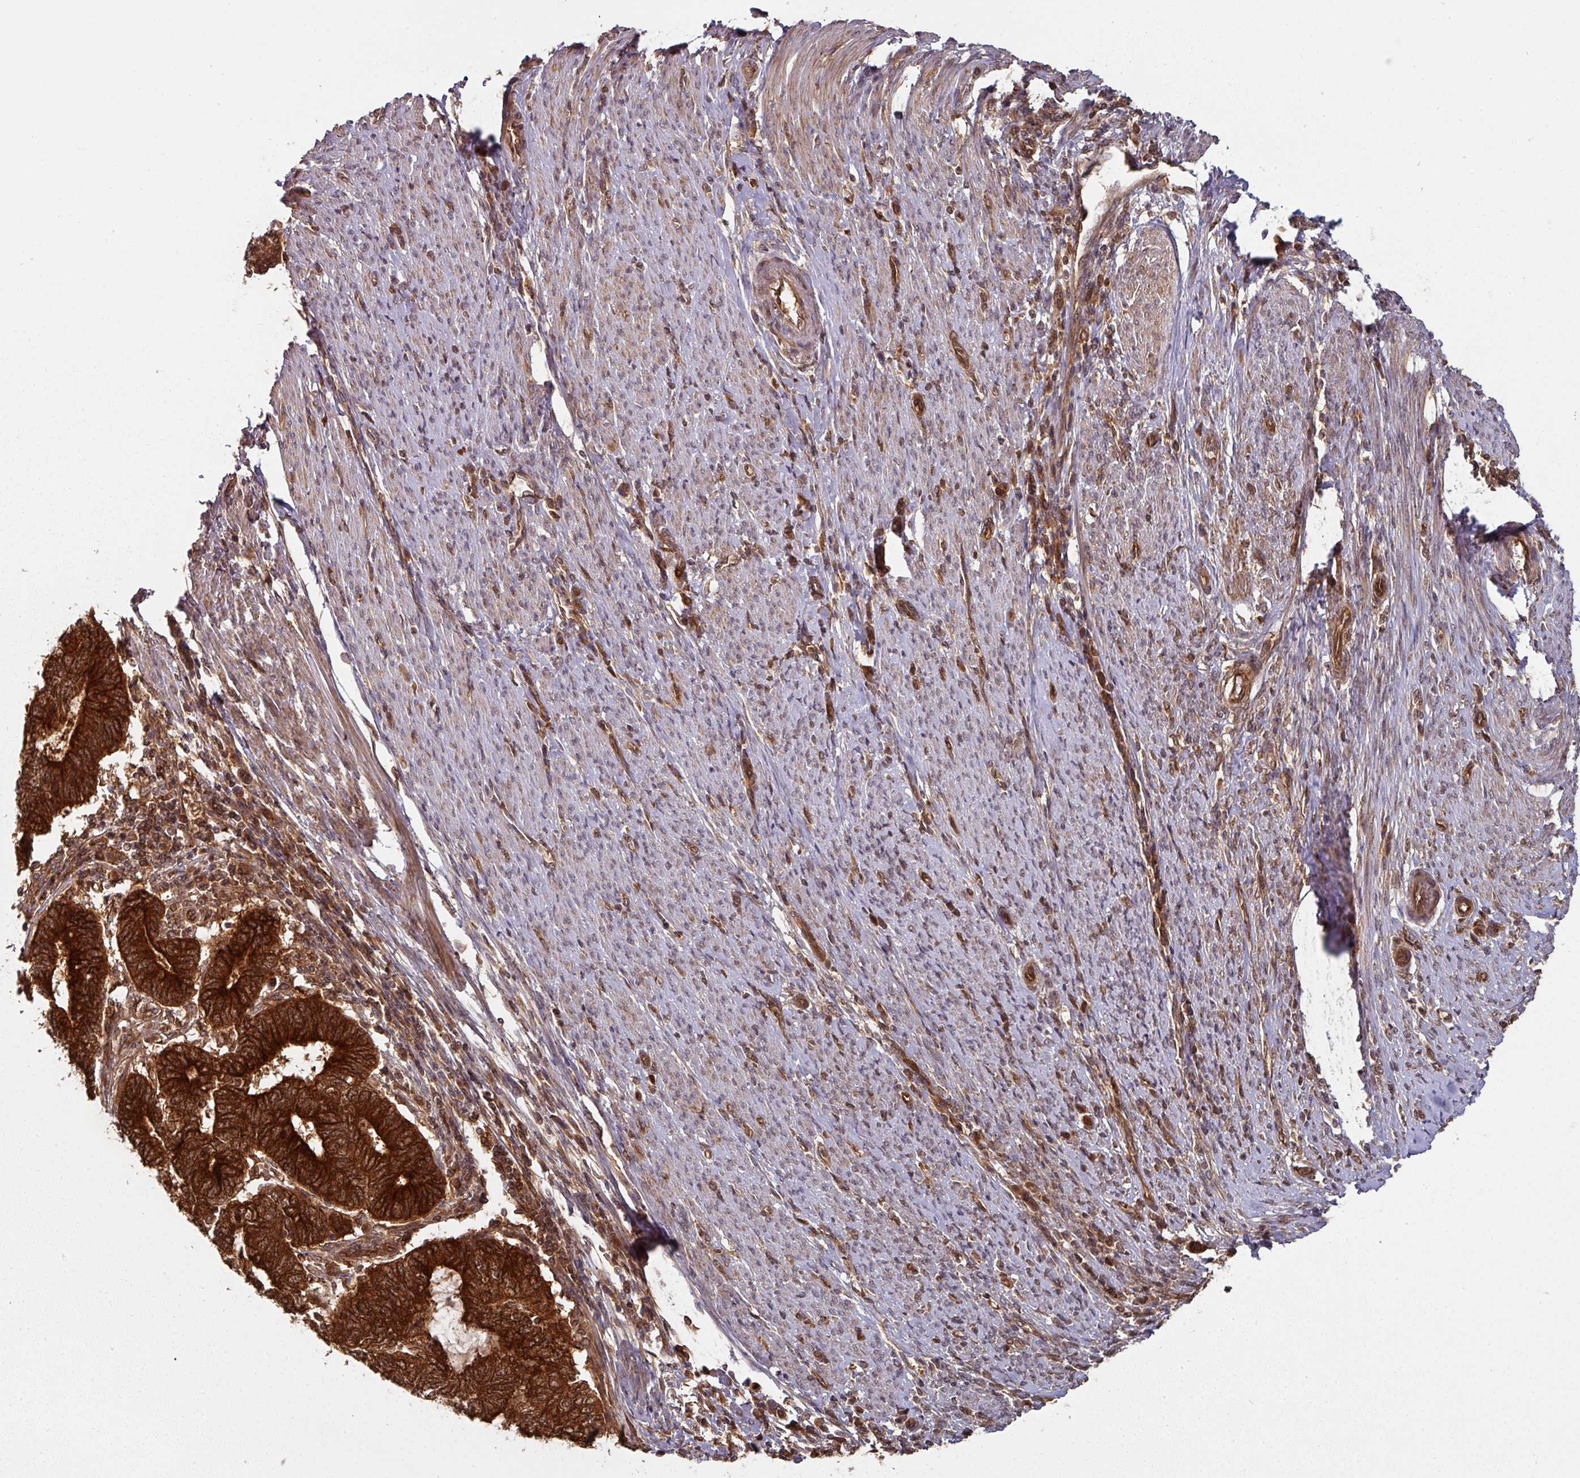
{"staining": {"intensity": "strong", "quantity": ">75%", "location": "cytoplasmic/membranous"}, "tissue": "endometrial cancer", "cell_type": "Tumor cells", "image_type": "cancer", "snomed": [{"axis": "morphology", "description": "Adenocarcinoma, NOS"}, {"axis": "topography", "description": "Uterus"}, {"axis": "topography", "description": "Endometrium"}], "caption": "Adenocarcinoma (endometrial) stained with a brown dye exhibits strong cytoplasmic/membranous positive staining in approximately >75% of tumor cells.", "gene": "EIF4EBP2", "patient": {"sex": "female", "age": 70}}